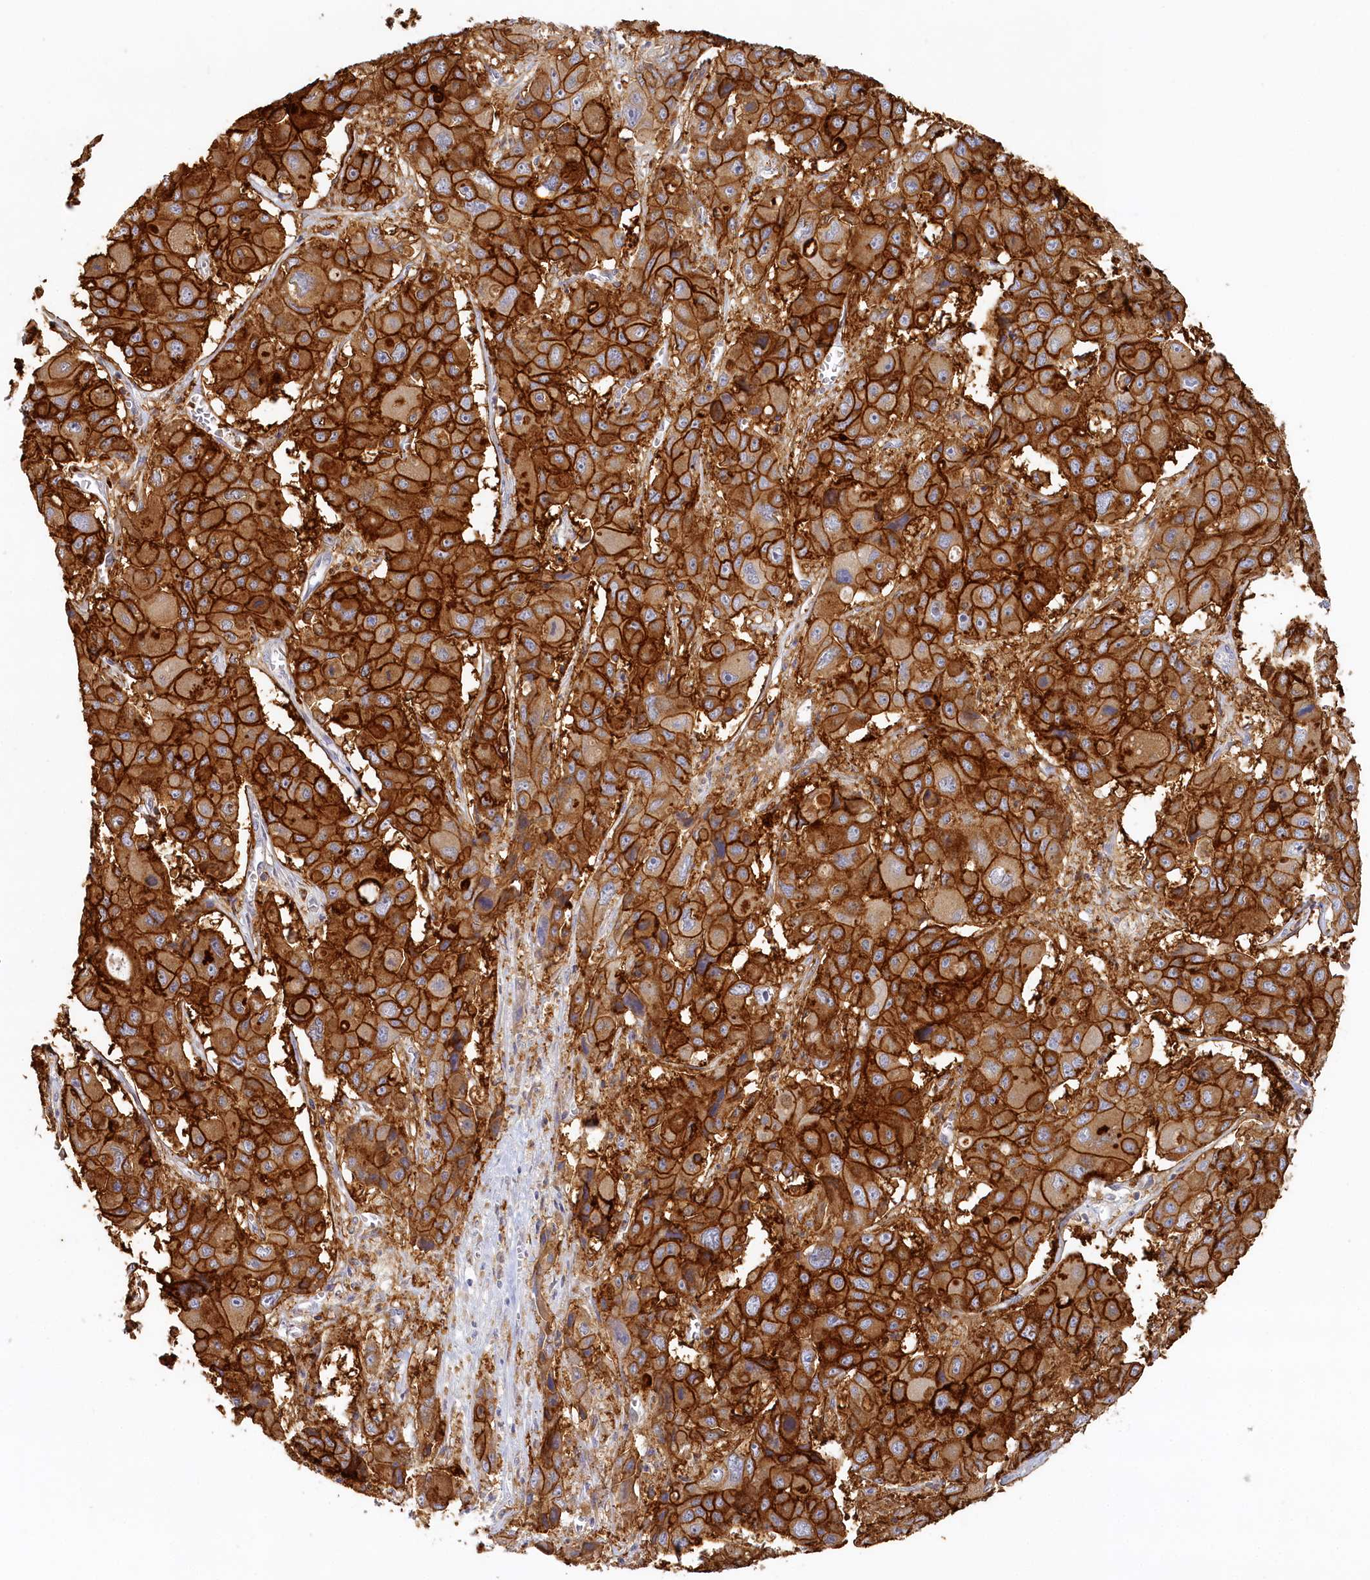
{"staining": {"intensity": "strong", "quantity": ">75%", "location": "cytoplasmic/membranous"}, "tissue": "liver cancer", "cell_type": "Tumor cells", "image_type": "cancer", "snomed": [{"axis": "morphology", "description": "Cholangiocarcinoma"}, {"axis": "topography", "description": "Liver"}], "caption": "Tumor cells reveal high levels of strong cytoplasmic/membranous staining in approximately >75% of cells in human cholangiocarcinoma (liver).", "gene": "VSIG1", "patient": {"sex": "male", "age": 67}}